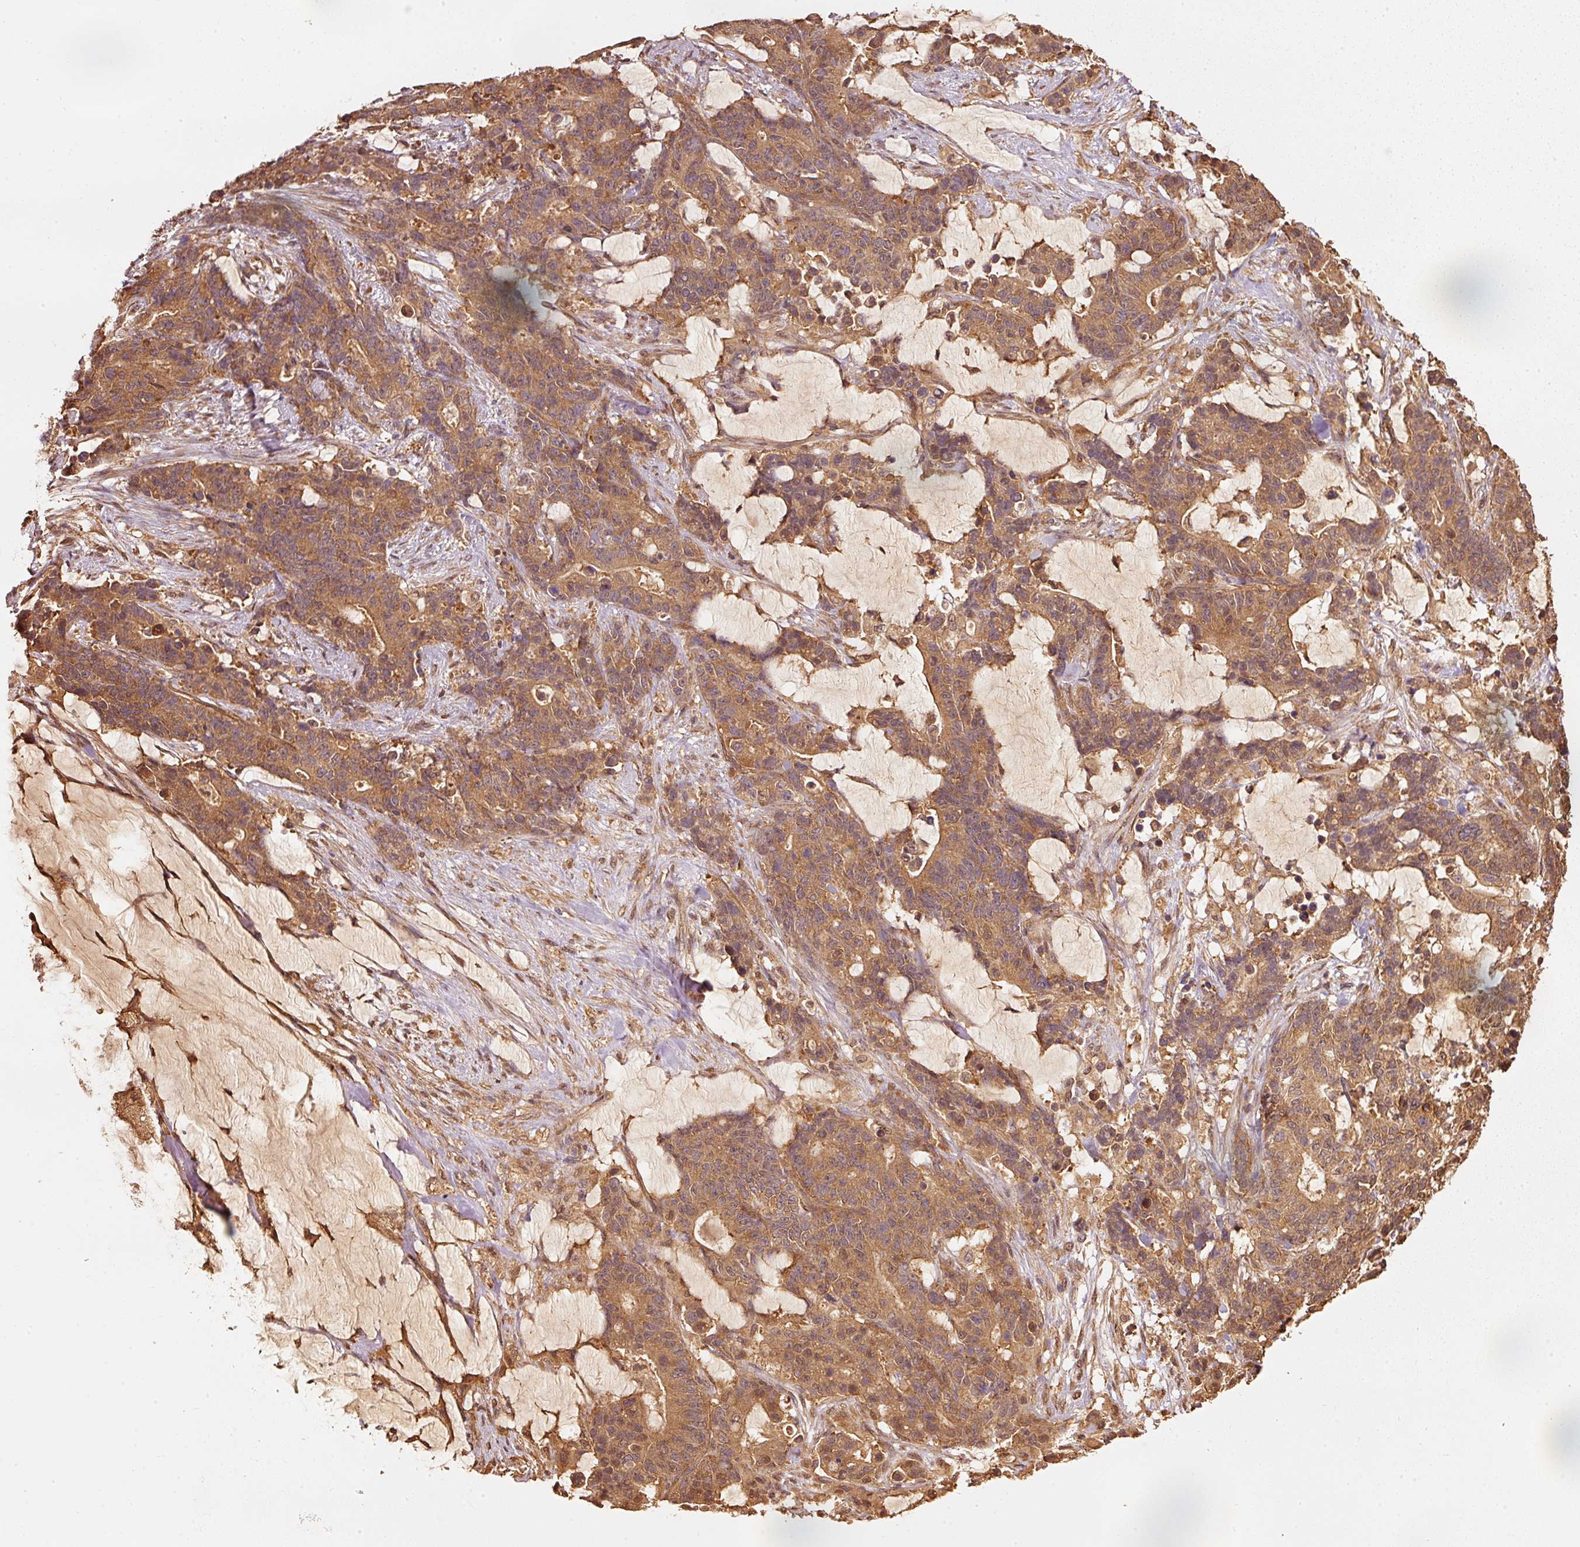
{"staining": {"intensity": "moderate", "quantity": ">75%", "location": "cytoplasmic/membranous"}, "tissue": "stomach cancer", "cell_type": "Tumor cells", "image_type": "cancer", "snomed": [{"axis": "morphology", "description": "Normal tissue, NOS"}, {"axis": "morphology", "description": "Adenocarcinoma, NOS"}, {"axis": "topography", "description": "Stomach"}], "caption": "Stomach cancer (adenocarcinoma) stained for a protein exhibits moderate cytoplasmic/membranous positivity in tumor cells.", "gene": "STAU1", "patient": {"sex": "female", "age": 64}}